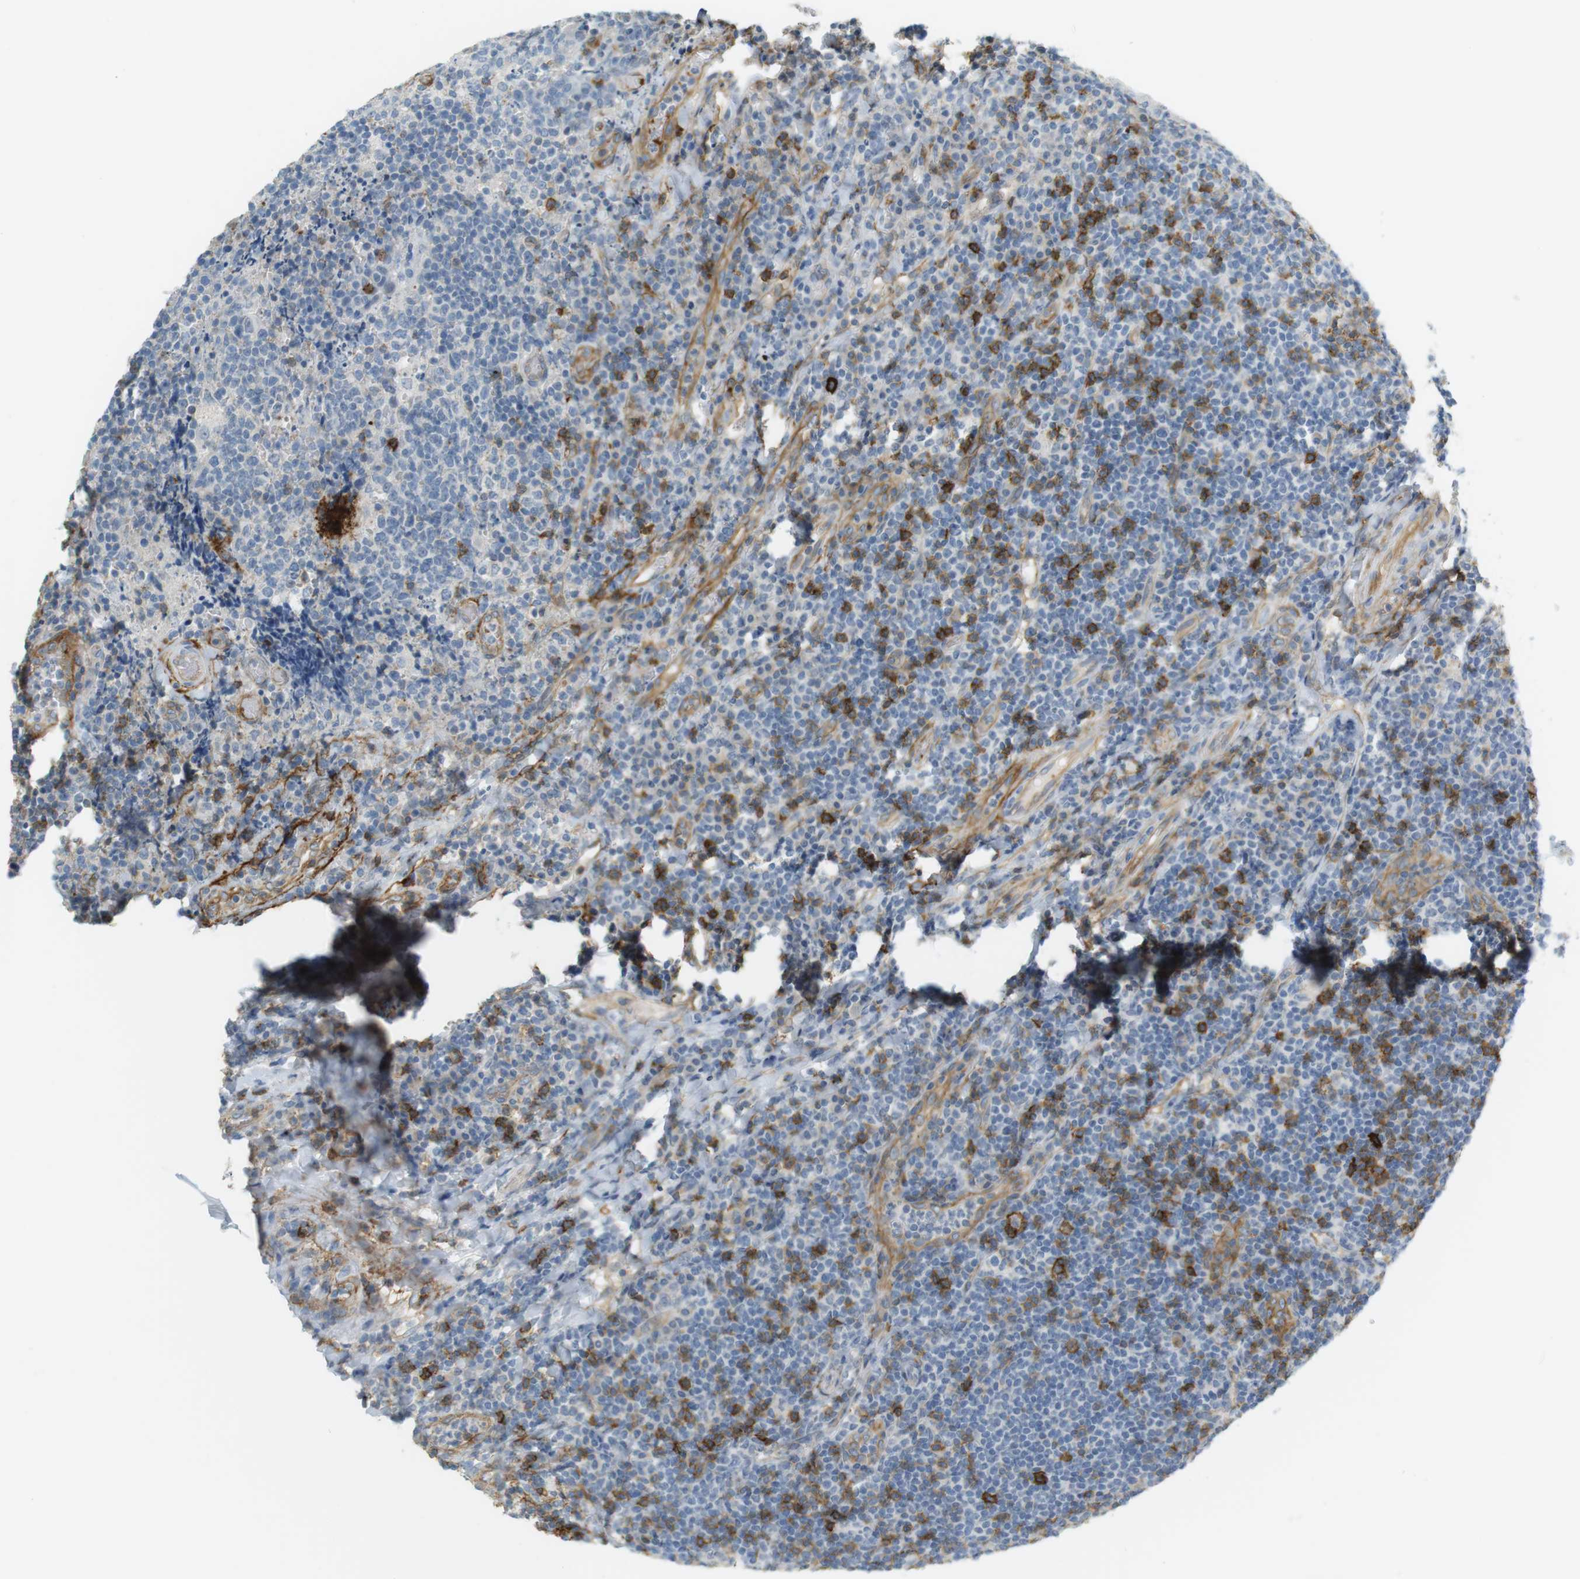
{"staining": {"intensity": "moderate", "quantity": "<25%", "location": "cytoplasmic/membranous"}, "tissue": "tonsil", "cell_type": "Germinal center cells", "image_type": "normal", "snomed": [{"axis": "morphology", "description": "Normal tissue, NOS"}, {"axis": "topography", "description": "Tonsil"}], "caption": "Tonsil stained with immunohistochemistry (IHC) exhibits moderate cytoplasmic/membranous staining in about <25% of germinal center cells. The staining is performed using DAB brown chromogen to label protein expression. The nuclei are counter-stained blue using hematoxylin.", "gene": "F2R", "patient": {"sex": "male", "age": 17}}